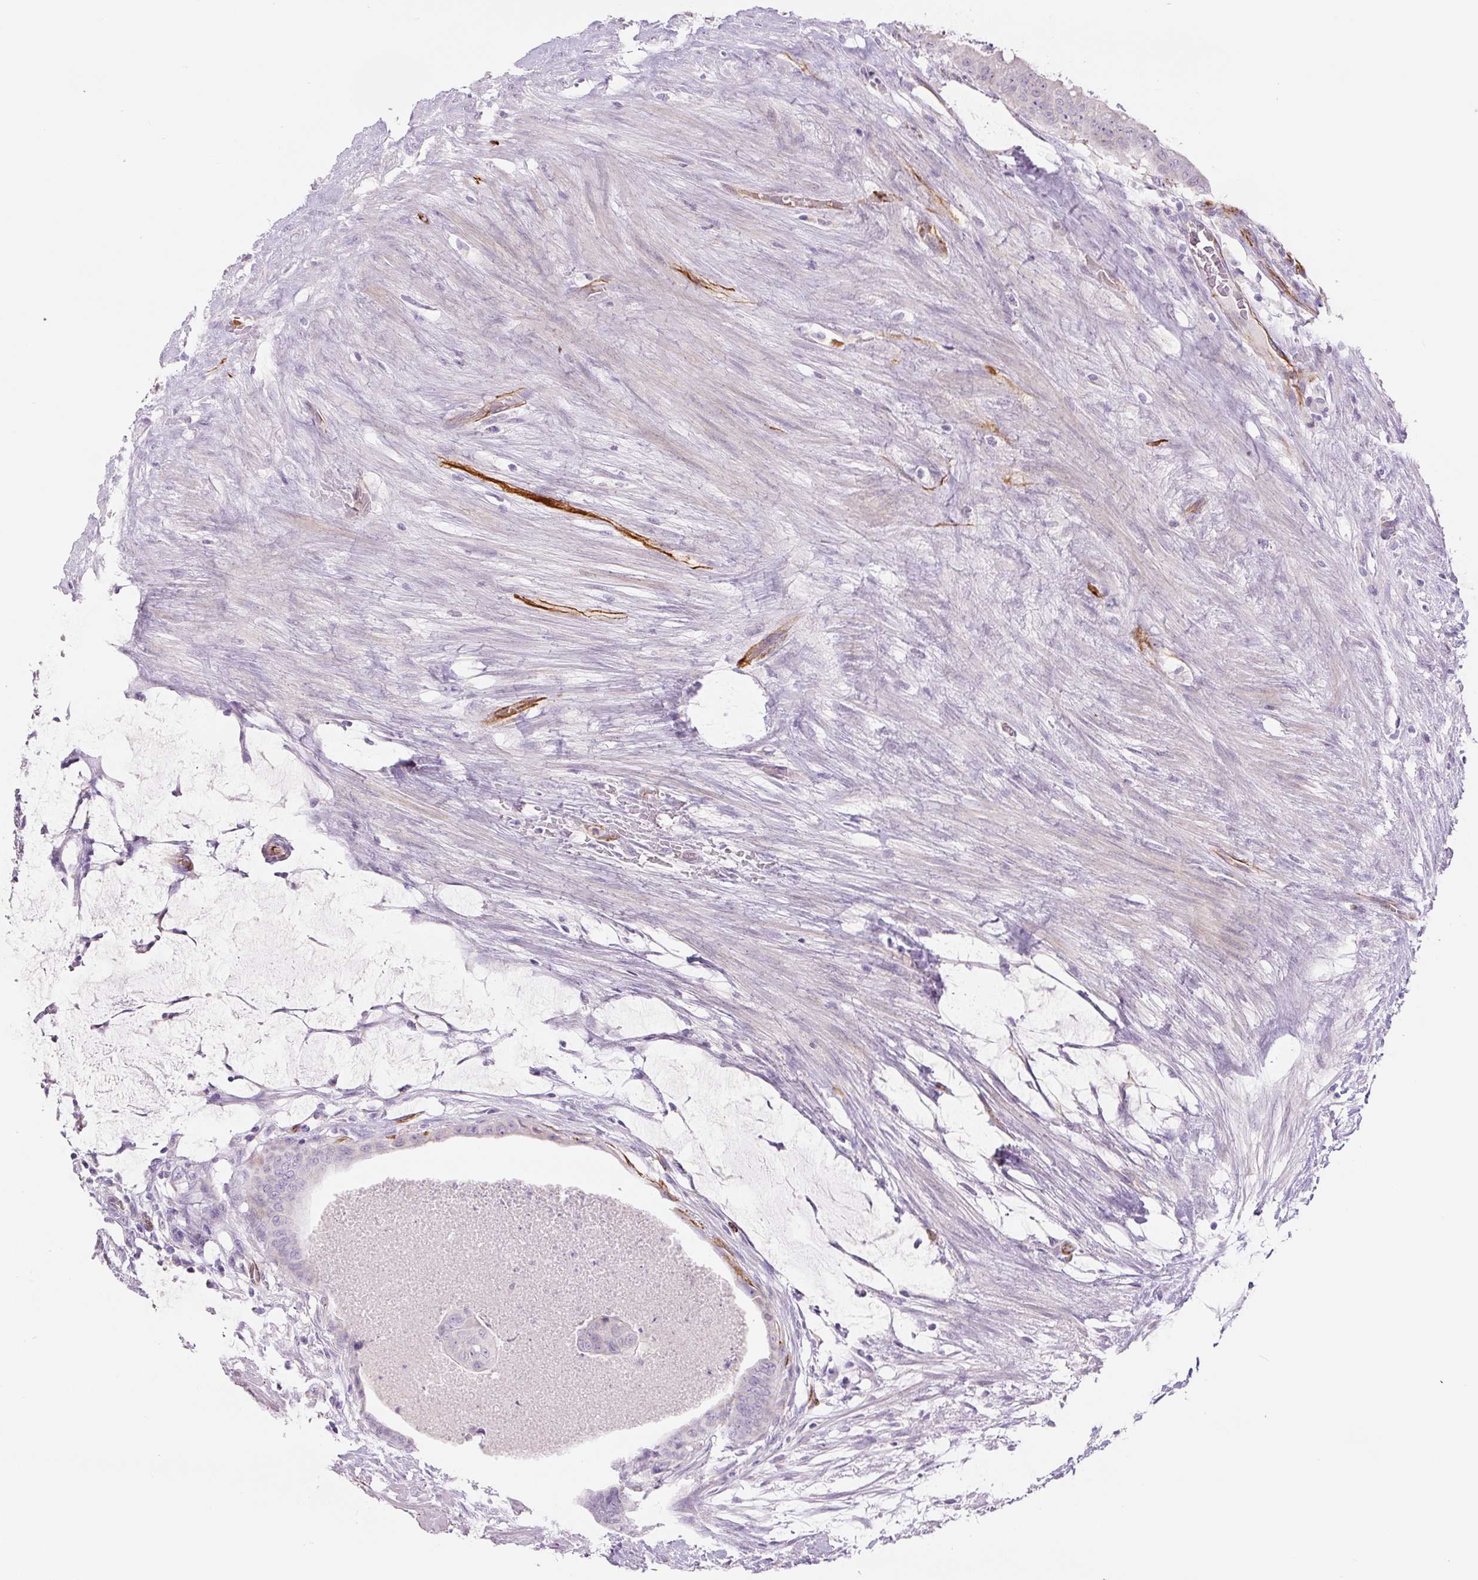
{"staining": {"intensity": "negative", "quantity": "none", "location": "none"}, "tissue": "colorectal cancer", "cell_type": "Tumor cells", "image_type": "cancer", "snomed": [{"axis": "morphology", "description": "Adenocarcinoma, NOS"}, {"axis": "topography", "description": "Rectum"}], "caption": "IHC of adenocarcinoma (colorectal) exhibits no expression in tumor cells. The staining is performed using DAB (3,3'-diaminobenzidine) brown chromogen with nuclei counter-stained in using hematoxylin.", "gene": "NES", "patient": {"sex": "male", "age": 78}}